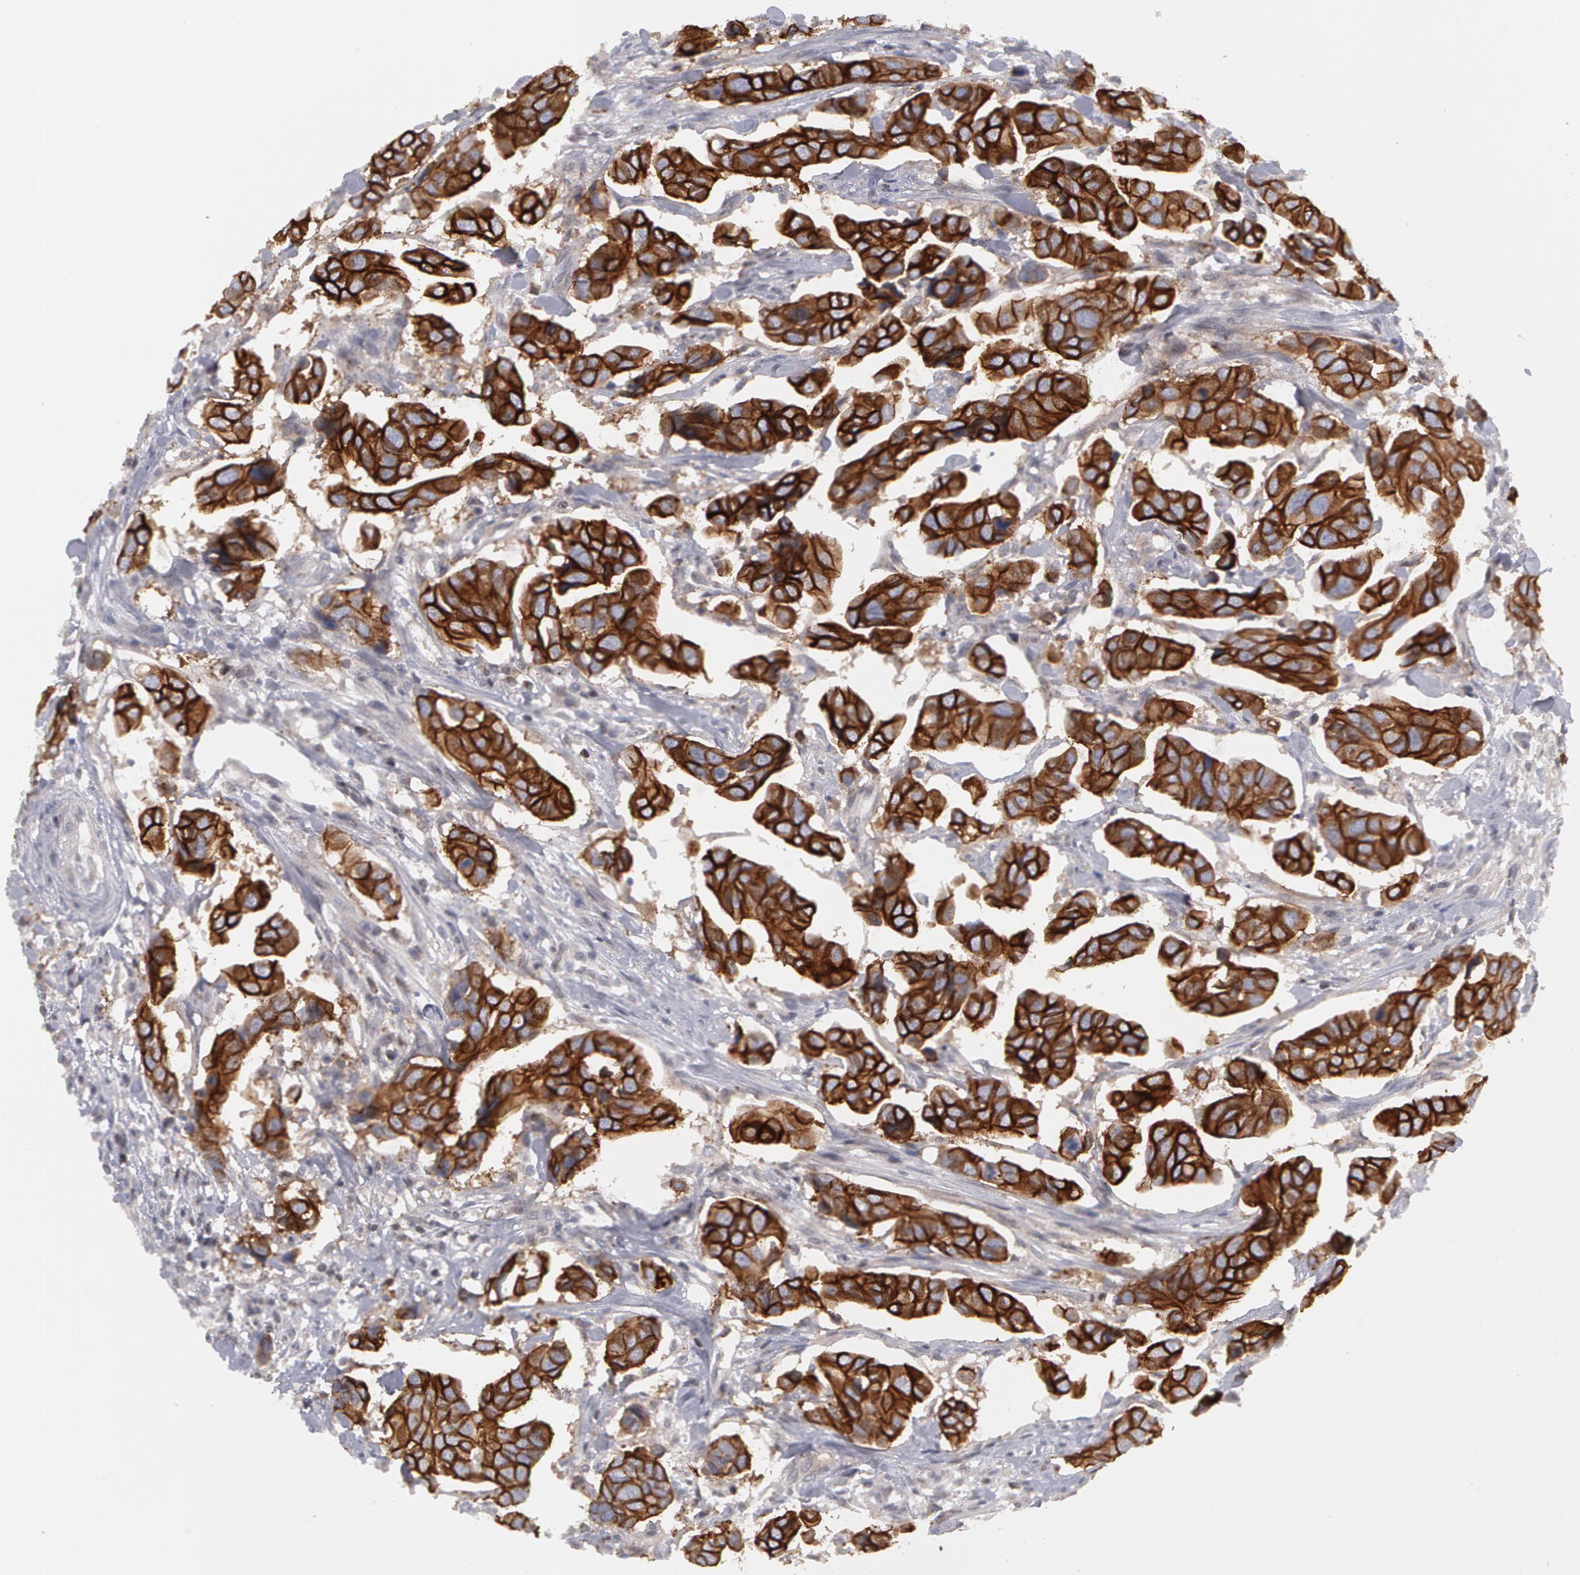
{"staining": {"intensity": "strong", "quantity": ">75%", "location": "cytoplasmic/membranous"}, "tissue": "urothelial cancer", "cell_type": "Tumor cells", "image_type": "cancer", "snomed": [{"axis": "morphology", "description": "Adenocarcinoma, NOS"}, {"axis": "topography", "description": "Urinary bladder"}], "caption": "Urothelial cancer tissue shows strong cytoplasmic/membranous expression in about >75% of tumor cells (DAB (3,3'-diaminobenzidine) = brown stain, brightfield microscopy at high magnification).", "gene": "ERBB2", "patient": {"sex": "male", "age": 61}}